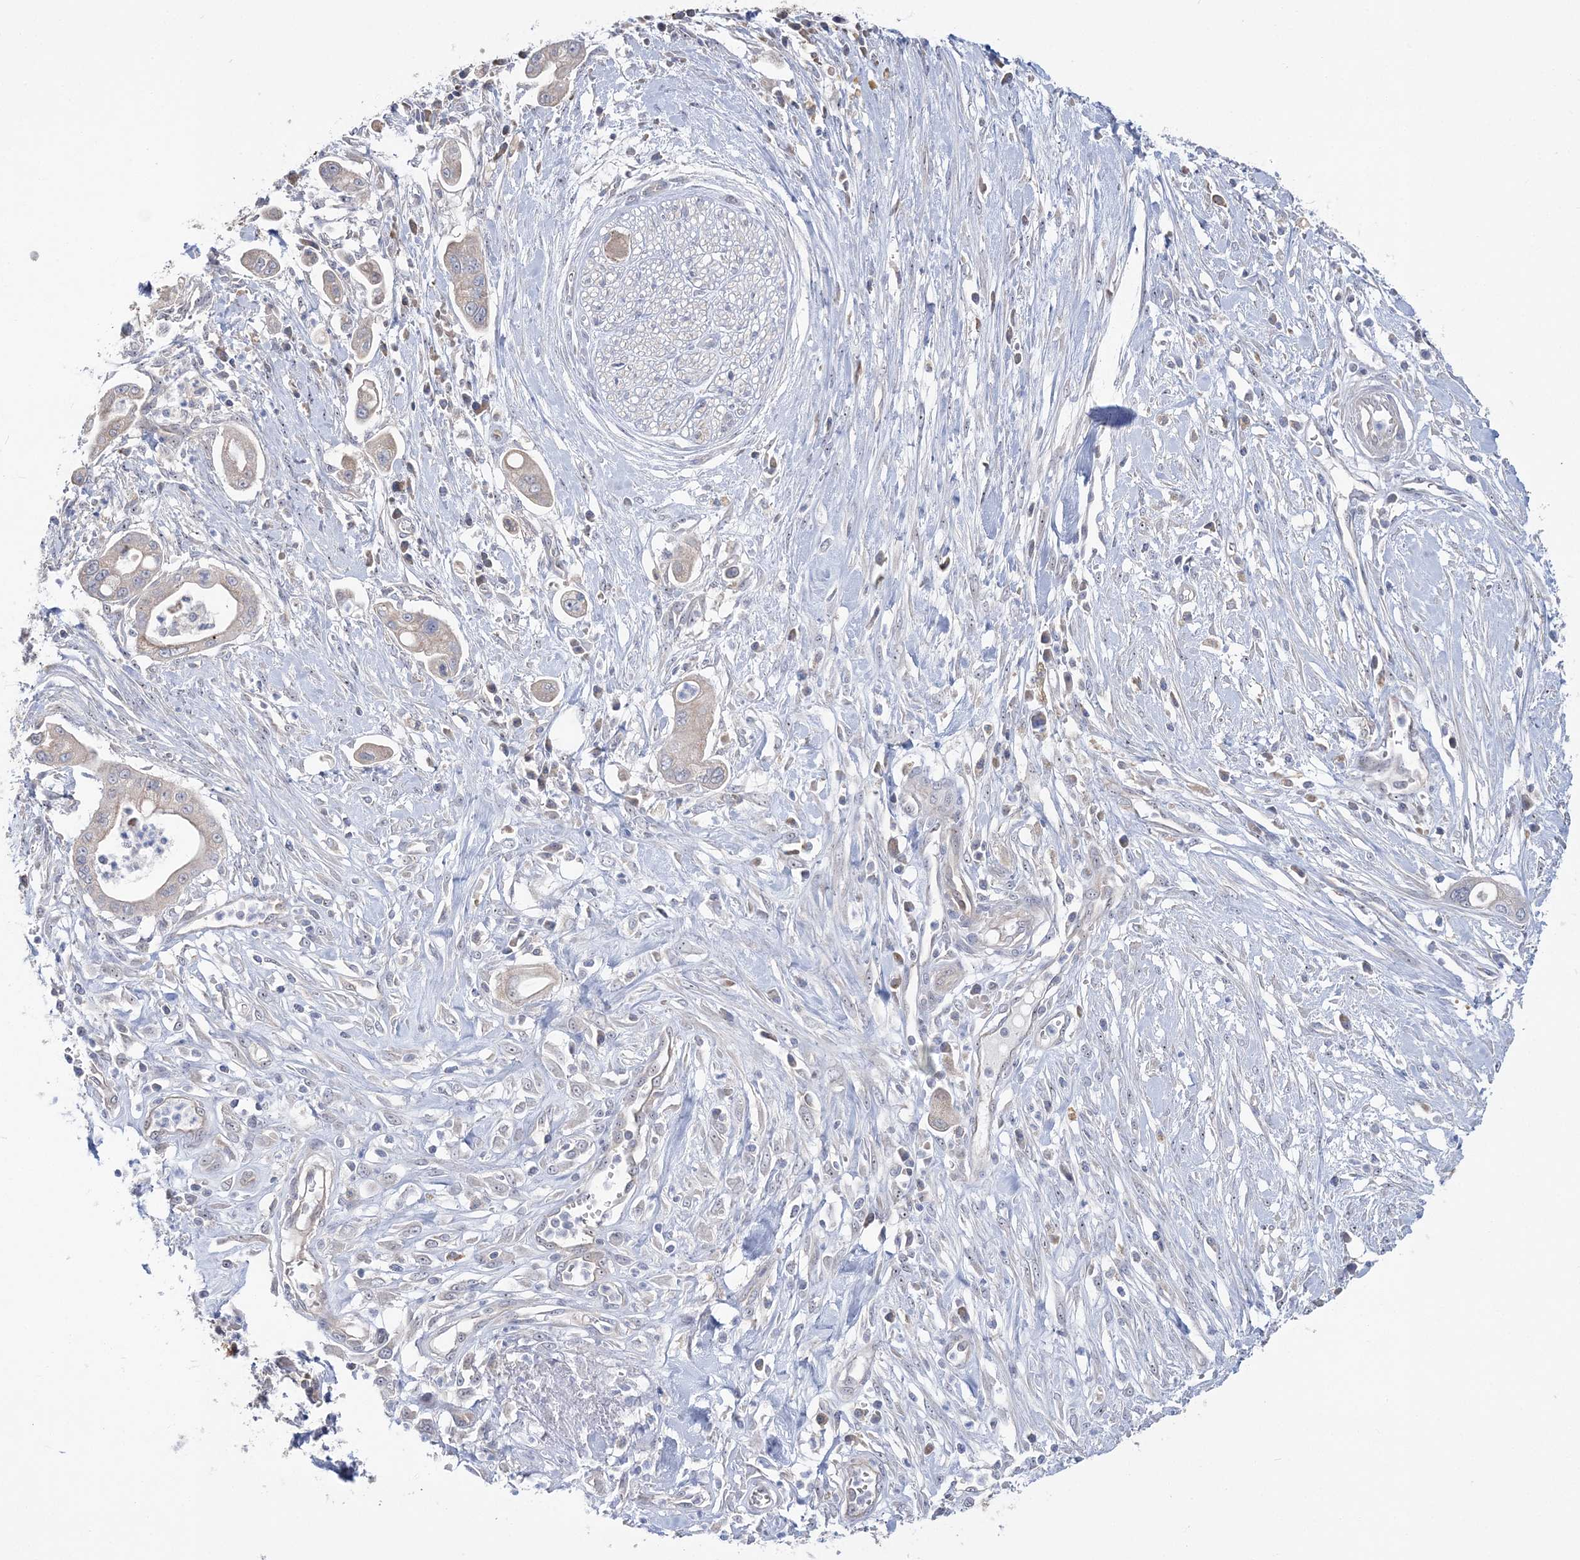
{"staining": {"intensity": "negative", "quantity": "none", "location": "none"}, "tissue": "pancreatic cancer", "cell_type": "Tumor cells", "image_type": "cancer", "snomed": [{"axis": "morphology", "description": "Adenocarcinoma, NOS"}, {"axis": "topography", "description": "Pancreas"}], "caption": "Adenocarcinoma (pancreatic) stained for a protein using immunohistochemistry reveals no staining tumor cells.", "gene": "MMADHC", "patient": {"sex": "male", "age": 68}}